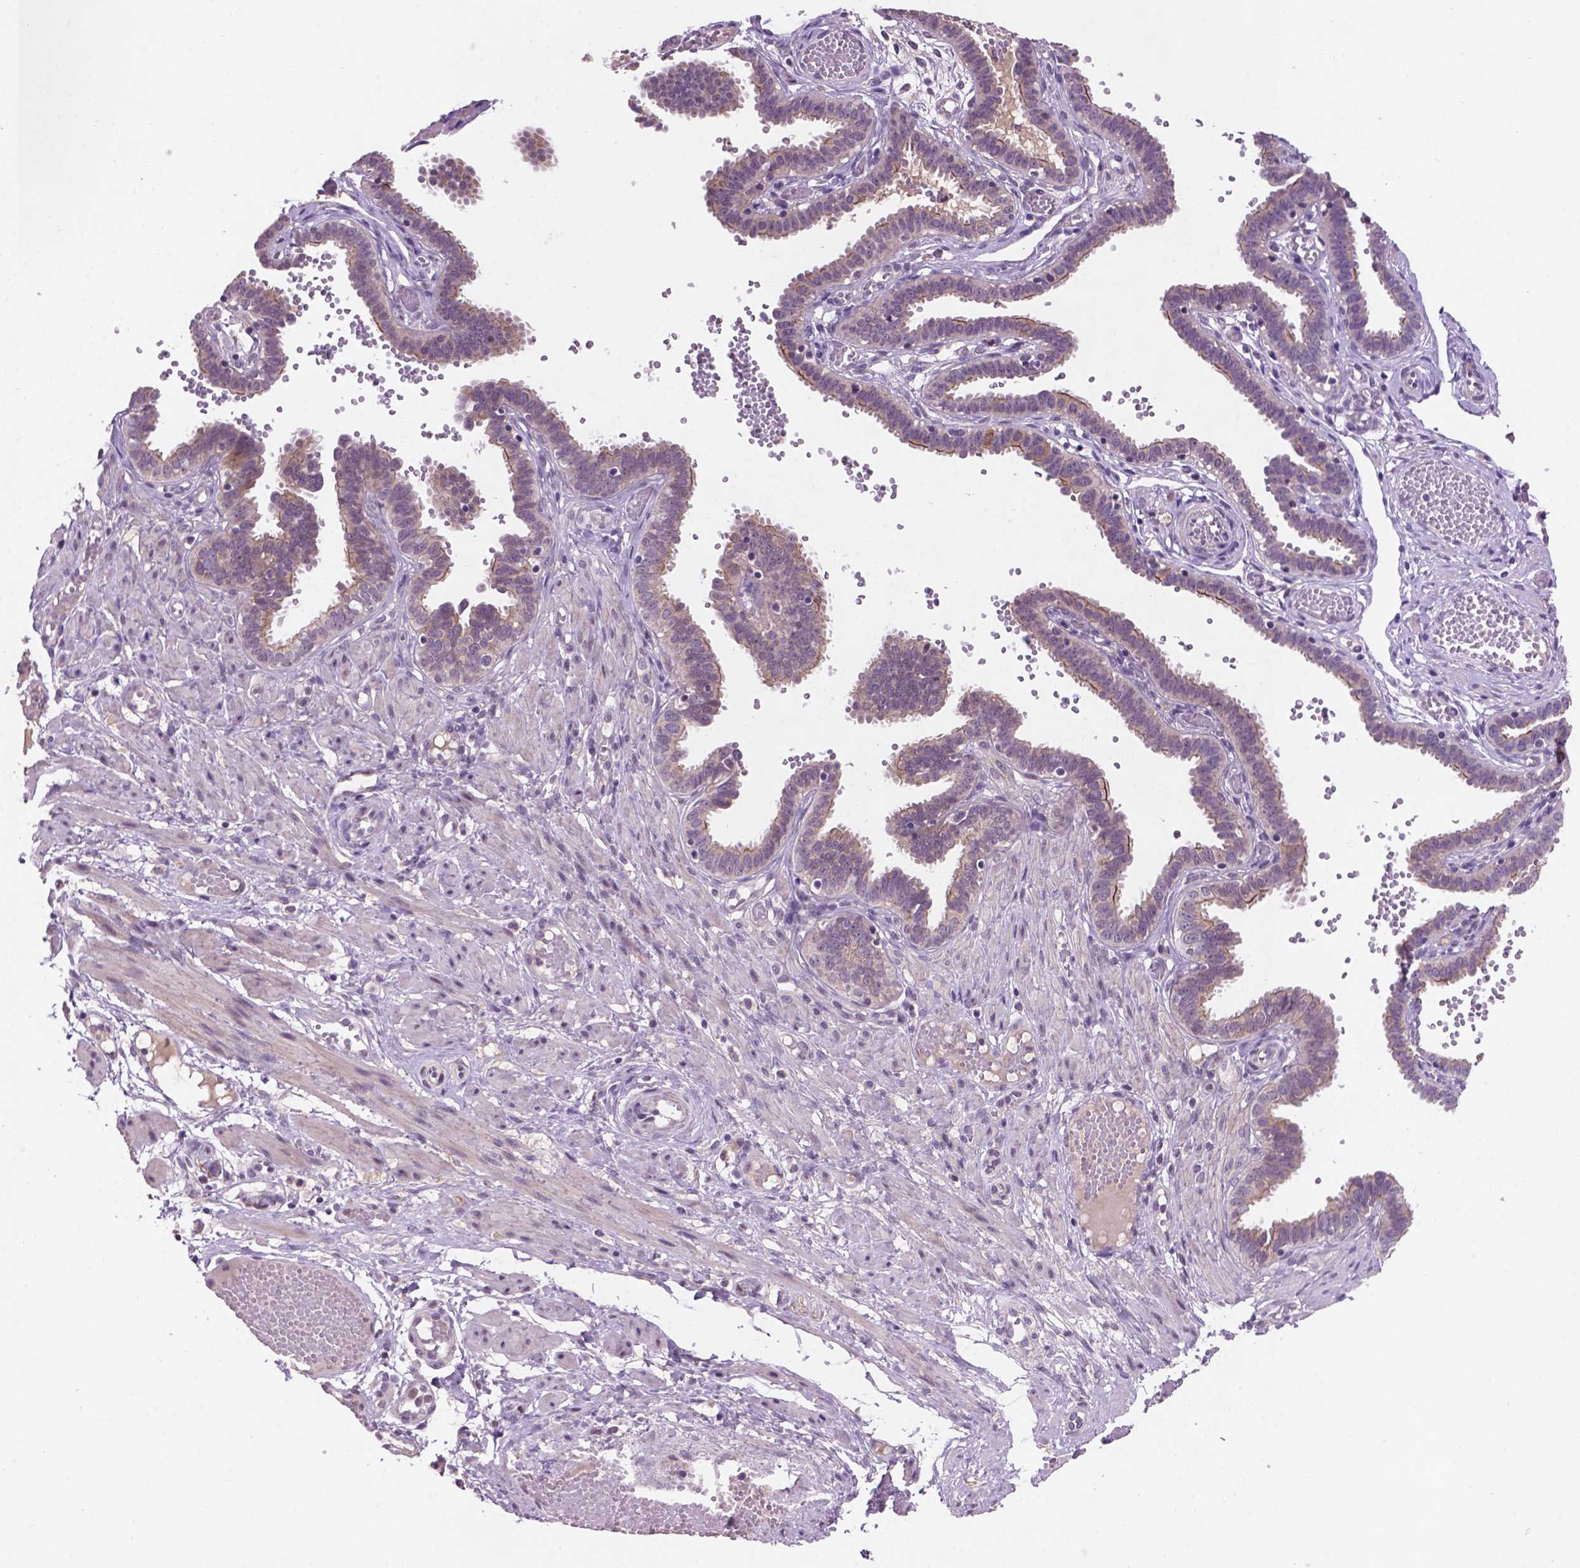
{"staining": {"intensity": "moderate", "quantity": "<25%", "location": "cytoplasmic/membranous"}, "tissue": "fallopian tube", "cell_type": "Glandular cells", "image_type": "normal", "snomed": [{"axis": "morphology", "description": "Normal tissue, NOS"}, {"axis": "topography", "description": "Fallopian tube"}], "caption": "Immunohistochemical staining of benign human fallopian tube reveals low levels of moderate cytoplasmic/membranous positivity in approximately <25% of glandular cells.", "gene": "GXYLT2", "patient": {"sex": "female", "age": 37}}